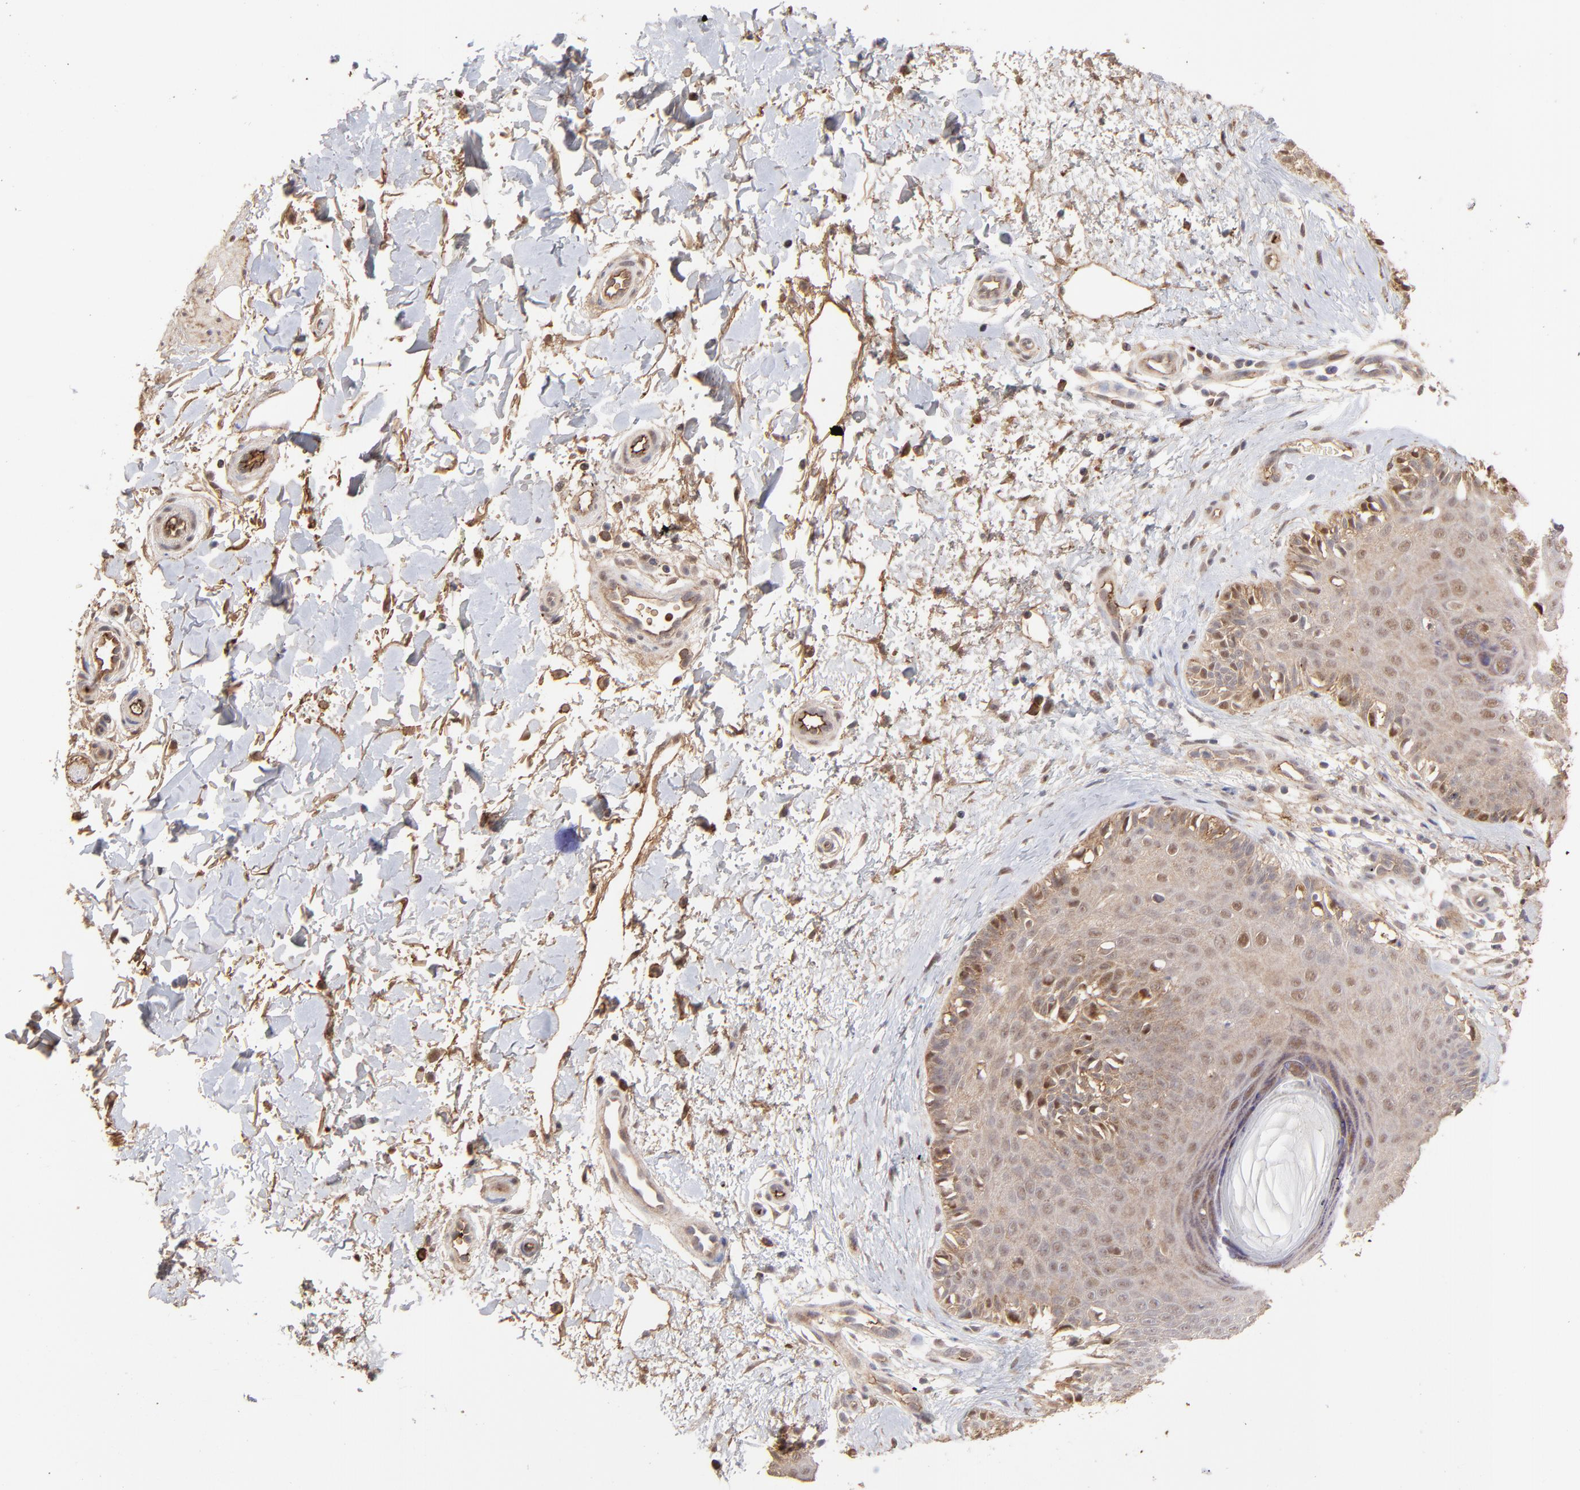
{"staining": {"intensity": "moderate", "quantity": ">75%", "location": "cytoplasmic/membranous,nuclear"}, "tissue": "melanoma", "cell_type": "Tumor cells", "image_type": "cancer", "snomed": [{"axis": "morphology", "description": "Normal tissue, NOS"}, {"axis": "morphology", "description": "Malignant melanoma, NOS"}, {"axis": "topography", "description": "Skin"}], "caption": "The immunohistochemical stain labels moderate cytoplasmic/membranous and nuclear expression in tumor cells of malignant melanoma tissue.", "gene": "PSMD14", "patient": {"sex": "male", "age": 83}}